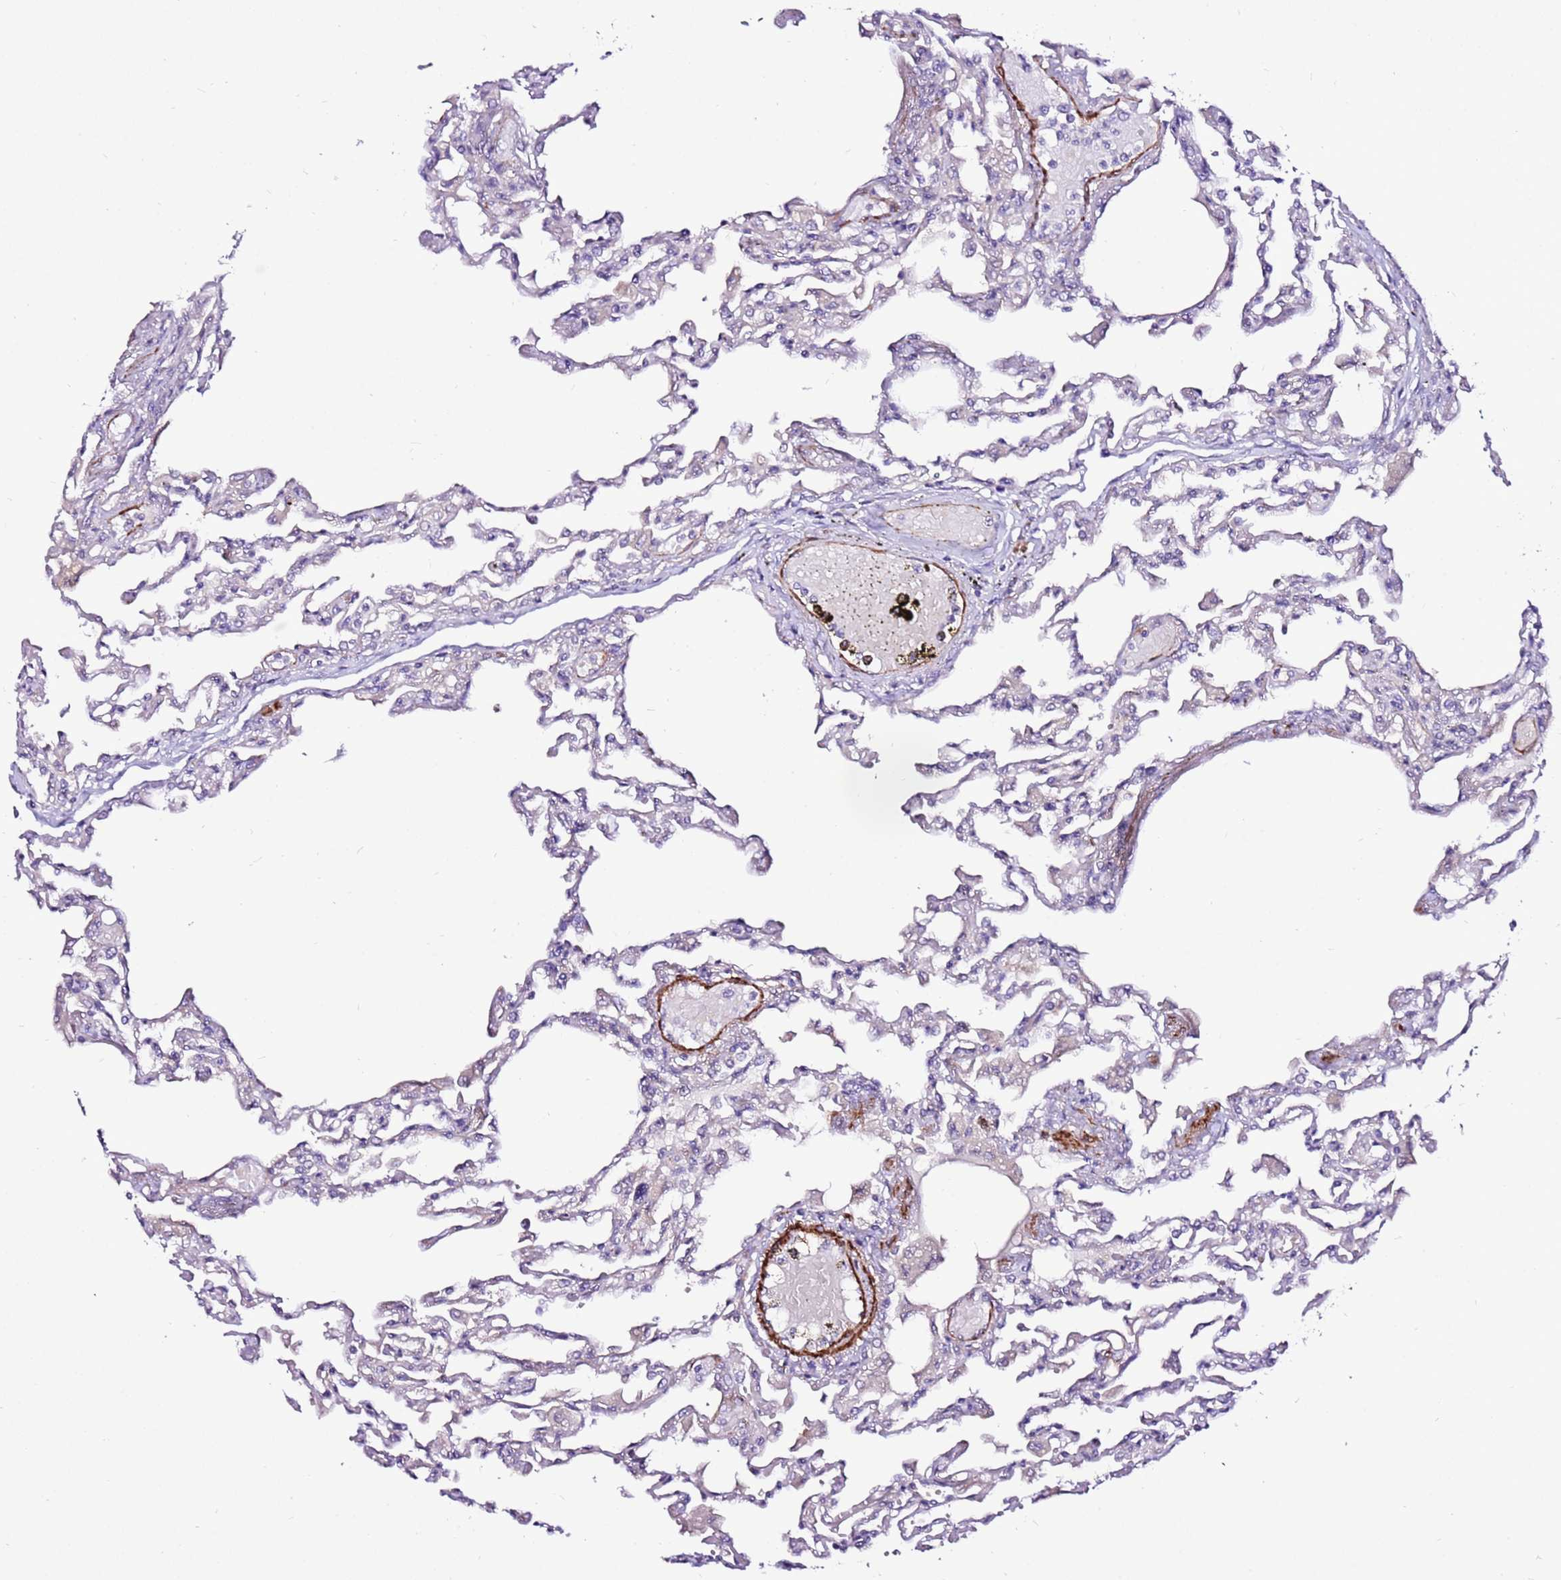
{"staining": {"intensity": "negative", "quantity": "none", "location": "none"}, "tissue": "lung", "cell_type": "Alveolar cells", "image_type": "normal", "snomed": [{"axis": "morphology", "description": "Normal tissue, NOS"}, {"axis": "topography", "description": "Bronchus"}, {"axis": "topography", "description": "Lung"}], "caption": "Normal lung was stained to show a protein in brown. There is no significant expression in alveolar cells.", "gene": "ART5", "patient": {"sex": "female", "age": 49}}